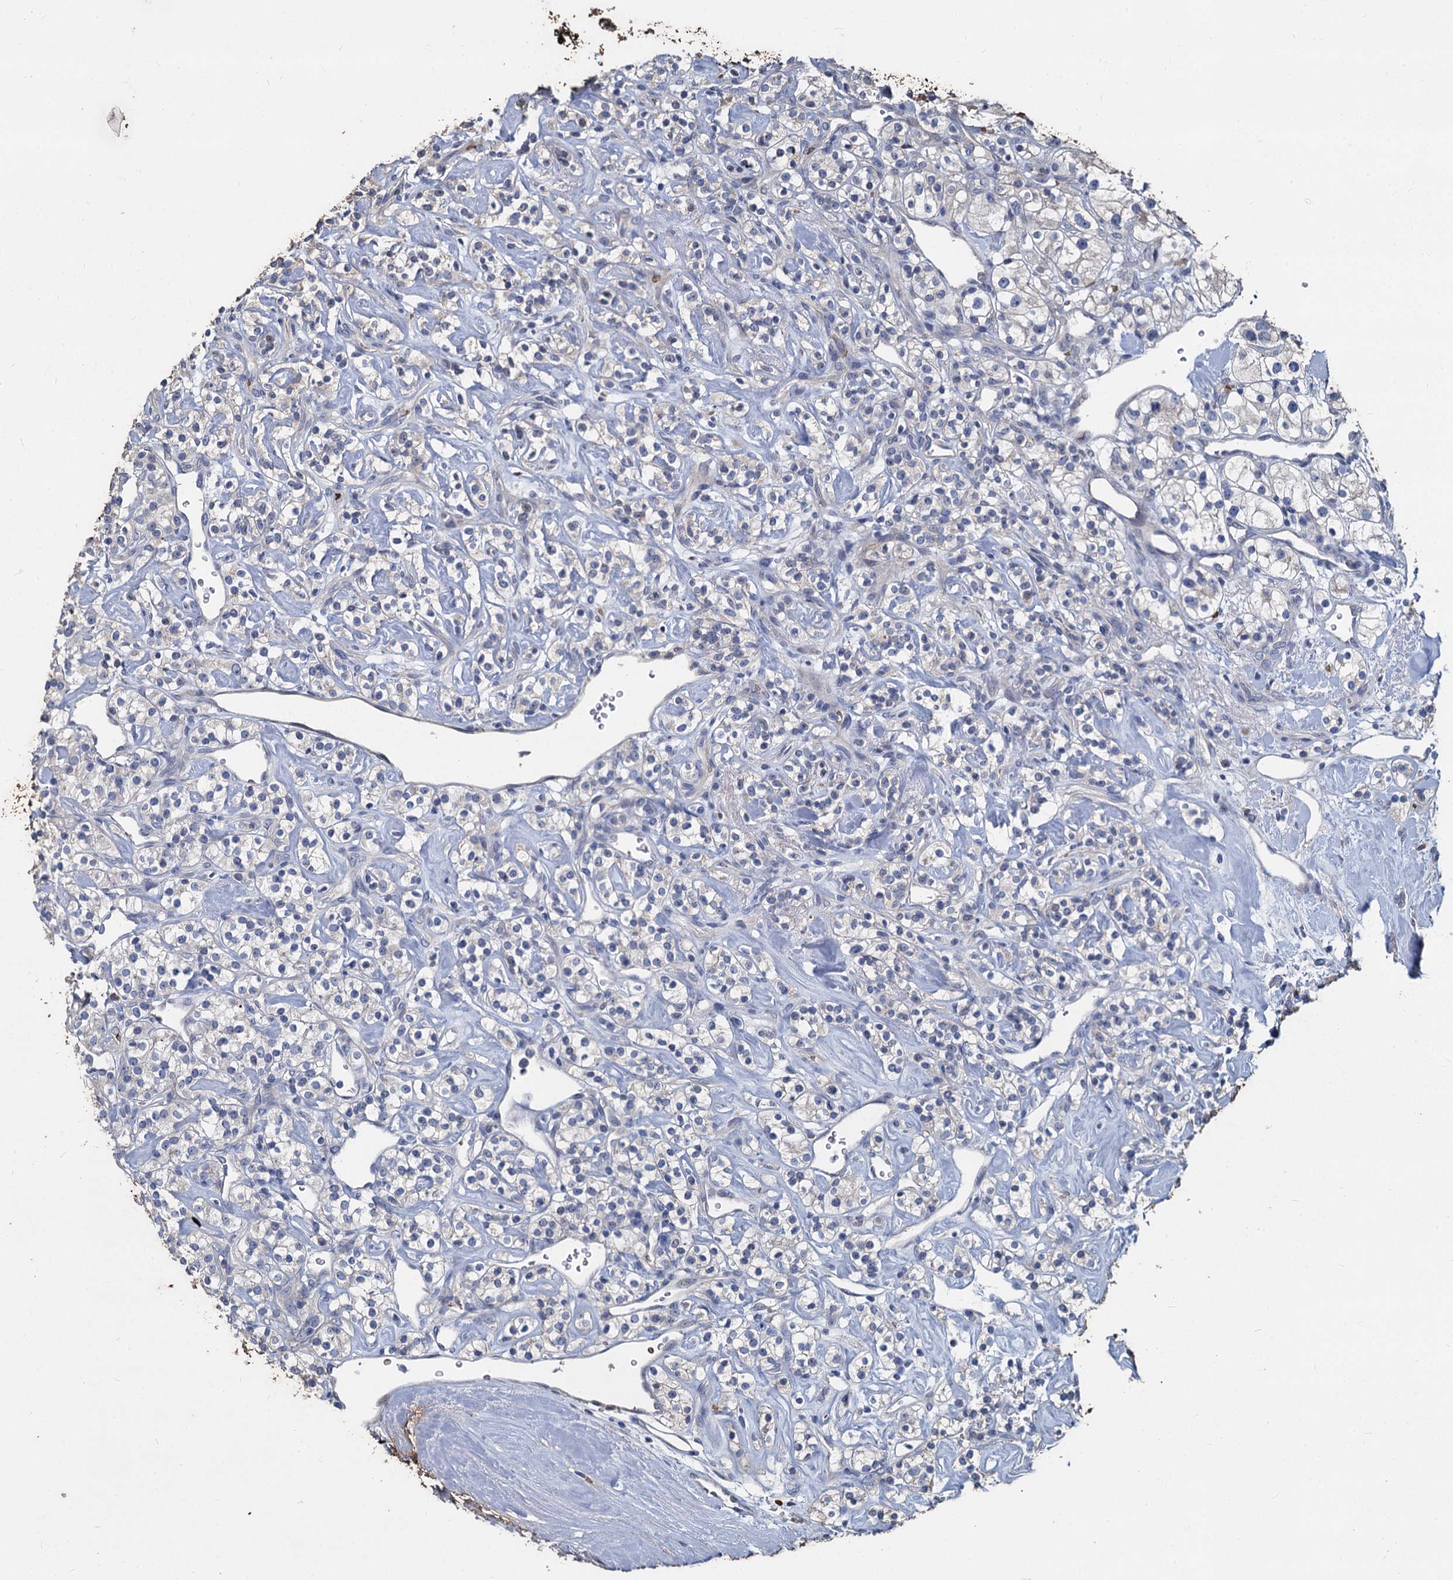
{"staining": {"intensity": "negative", "quantity": "none", "location": "none"}, "tissue": "renal cancer", "cell_type": "Tumor cells", "image_type": "cancer", "snomed": [{"axis": "morphology", "description": "Adenocarcinoma, NOS"}, {"axis": "topography", "description": "Kidney"}], "caption": "High magnification brightfield microscopy of renal adenocarcinoma stained with DAB (3,3'-diaminobenzidine) (brown) and counterstained with hematoxylin (blue): tumor cells show no significant expression. (Immunohistochemistry (ihc), brightfield microscopy, high magnification).", "gene": "TCTN2", "patient": {"sex": "male", "age": 77}}